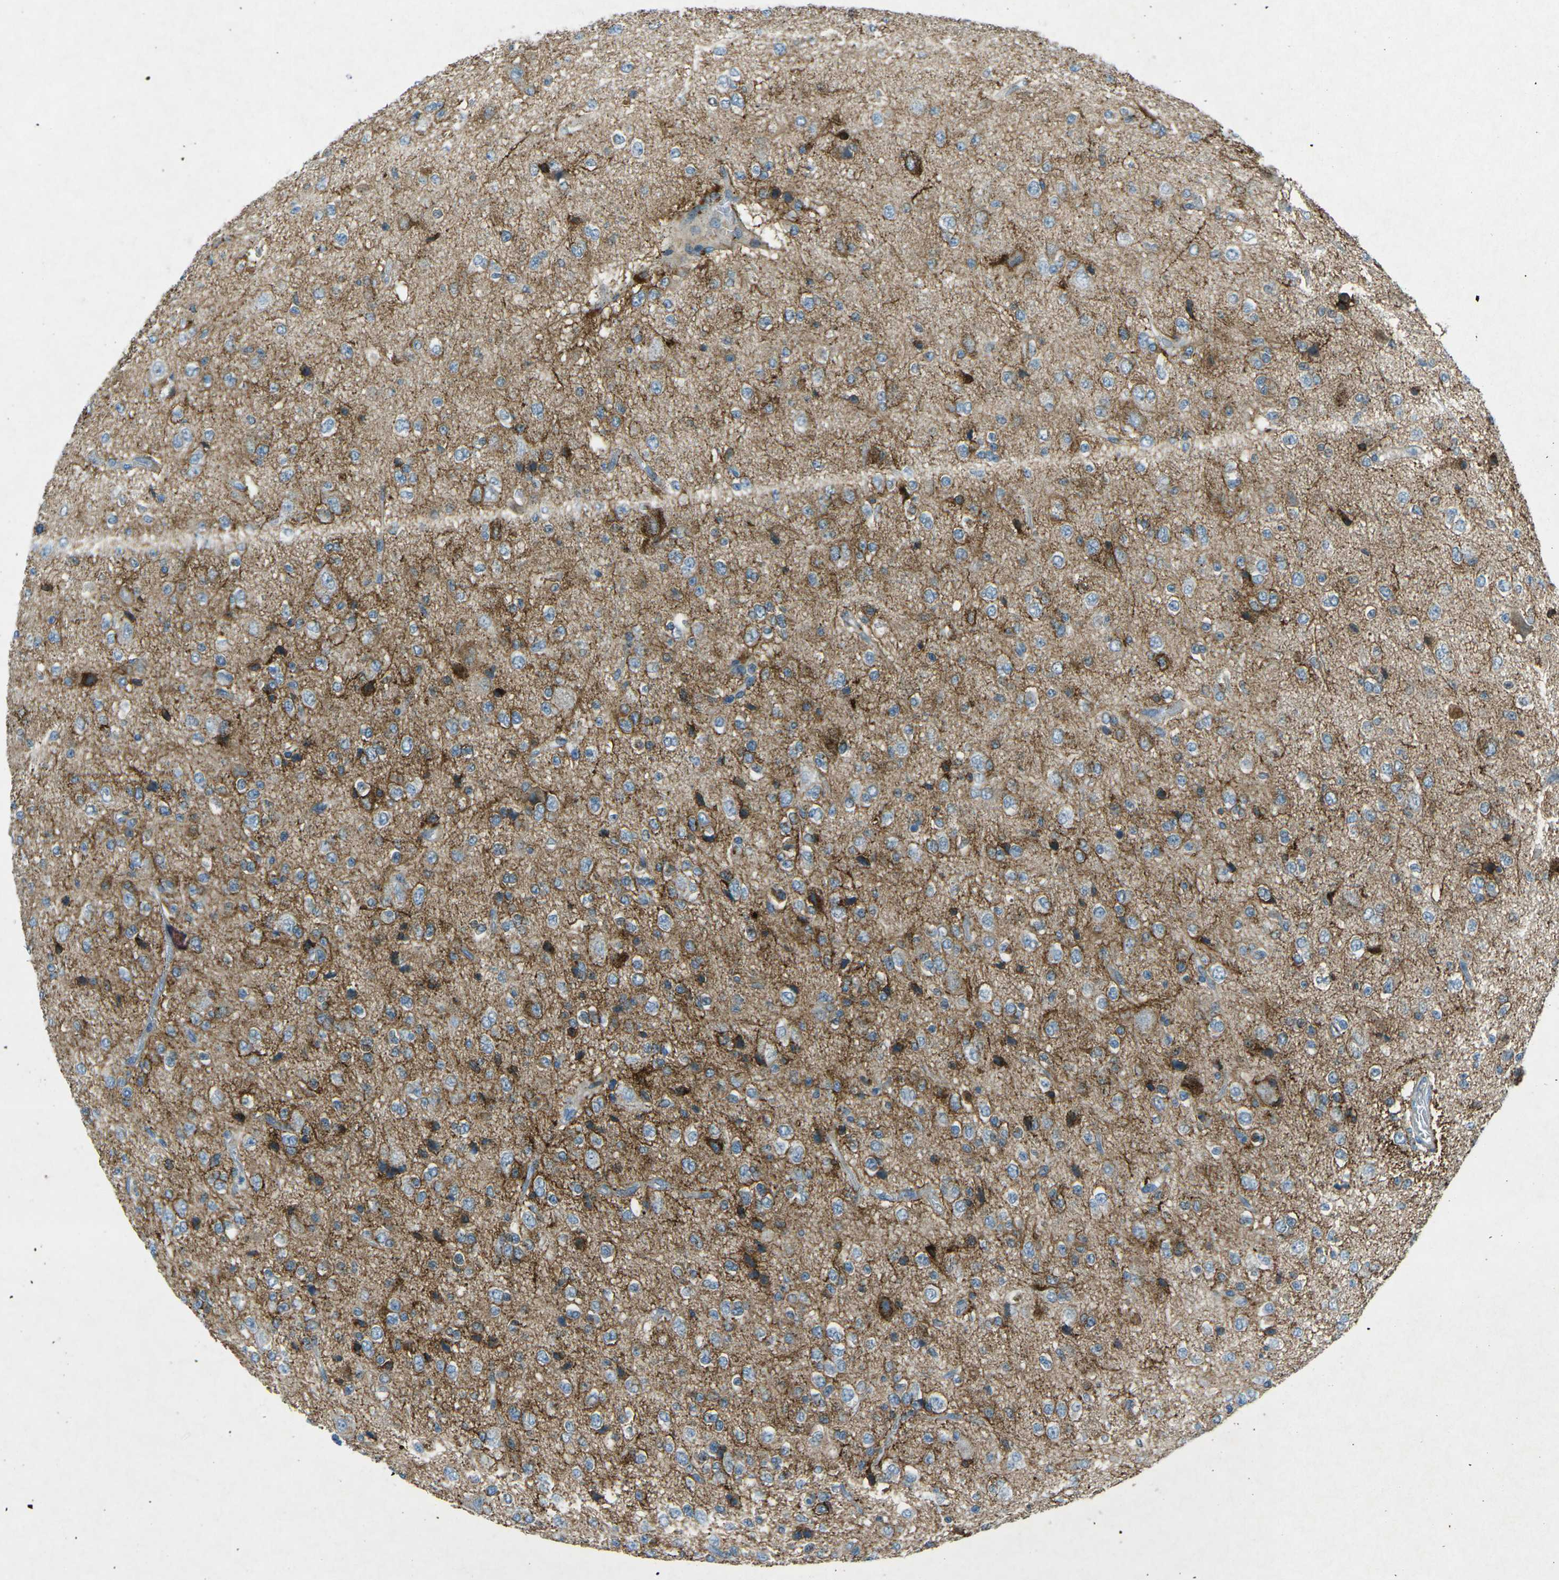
{"staining": {"intensity": "strong", "quantity": "<25%", "location": "cytoplasmic/membranous"}, "tissue": "glioma", "cell_type": "Tumor cells", "image_type": "cancer", "snomed": [{"axis": "morphology", "description": "Glioma, malignant, High grade"}, {"axis": "topography", "description": "pancreas cauda"}], "caption": "Immunohistochemistry (IHC) of glioma demonstrates medium levels of strong cytoplasmic/membranous staining in approximately <25% of tumor cells.", "gene": "PRKCA", "patient": {"sex": "male", "age": 60}}